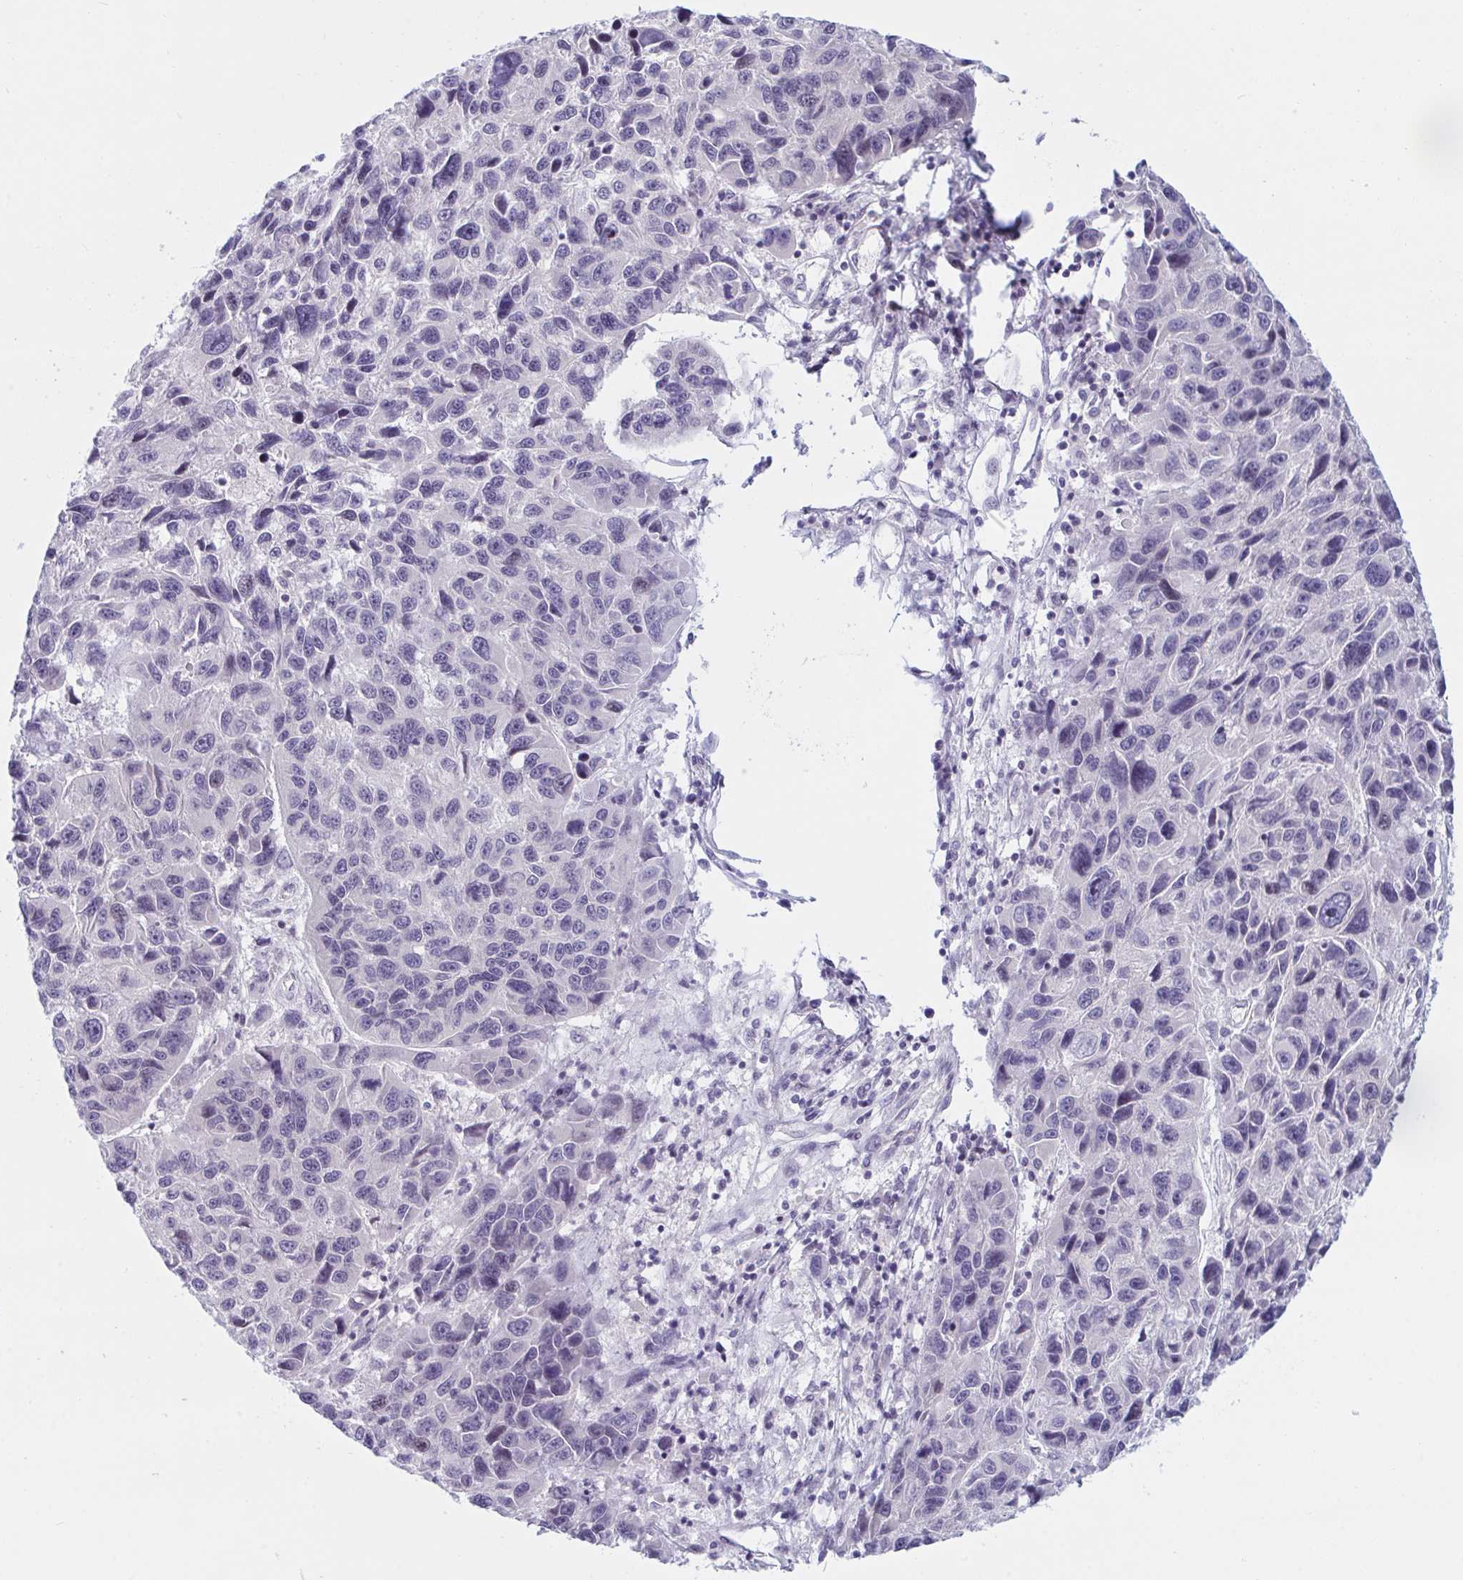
{"staining": {"intensity": "negative", "quantity": "none", "location": "none"}, "tissue": "melanoma", "cell_type": "Tumor cells", "image_type": "cancer", "snomed": [{"axis": "morphology", "description": "Malignant melanoma, NOS"}, {"axis": "topography", "description": "Skin"}], "caption": "Malignant melanoma was stained to show a protein in brown. There is no significant staining in tumor cells. (Immunohistochemistry (ihc), brightfield microscopy, high magnification).", "gene": "NAA30", "patient": {"sex": "male", "age": 53}}